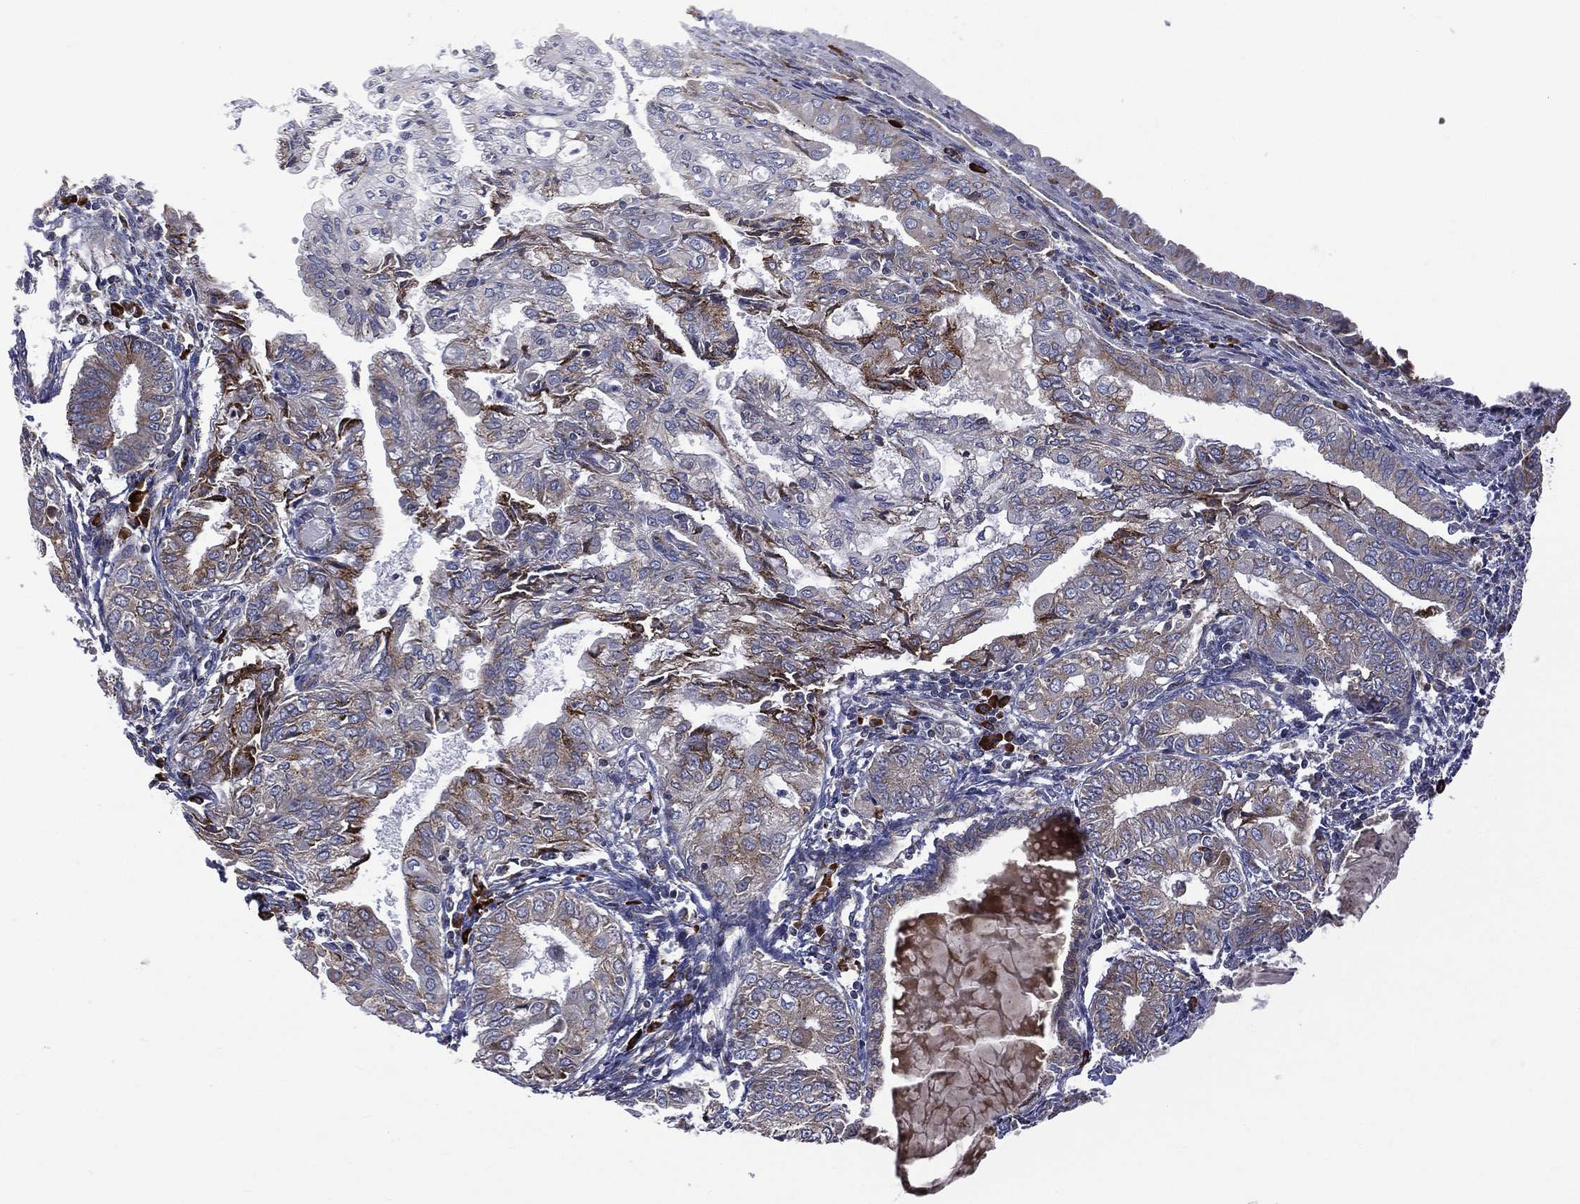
{"staining": {"intensity": "strong", "quantity": "<25%", "location": "cytoplasmic/membranous"}, "tissue": "endometrial cancer", "cell_type": "Tumor cells", "image_type": "cancer", "snomed": [{"axis": "morphology", "description": "Adenocarcinoma, NOS"}, {"axis": "topography", "description": "Endometrium"}], "caption": "The photomicrograph displays a brown stain indicating the presence of a protein in the cytoplasmic/membranous of tumor cells in endometrial cancer (adenocarcinoma). (IHC, brightfield microscopy, high magnification).", "gene": "C20orf96", "patient": {"sex": "female", "age": 68}}